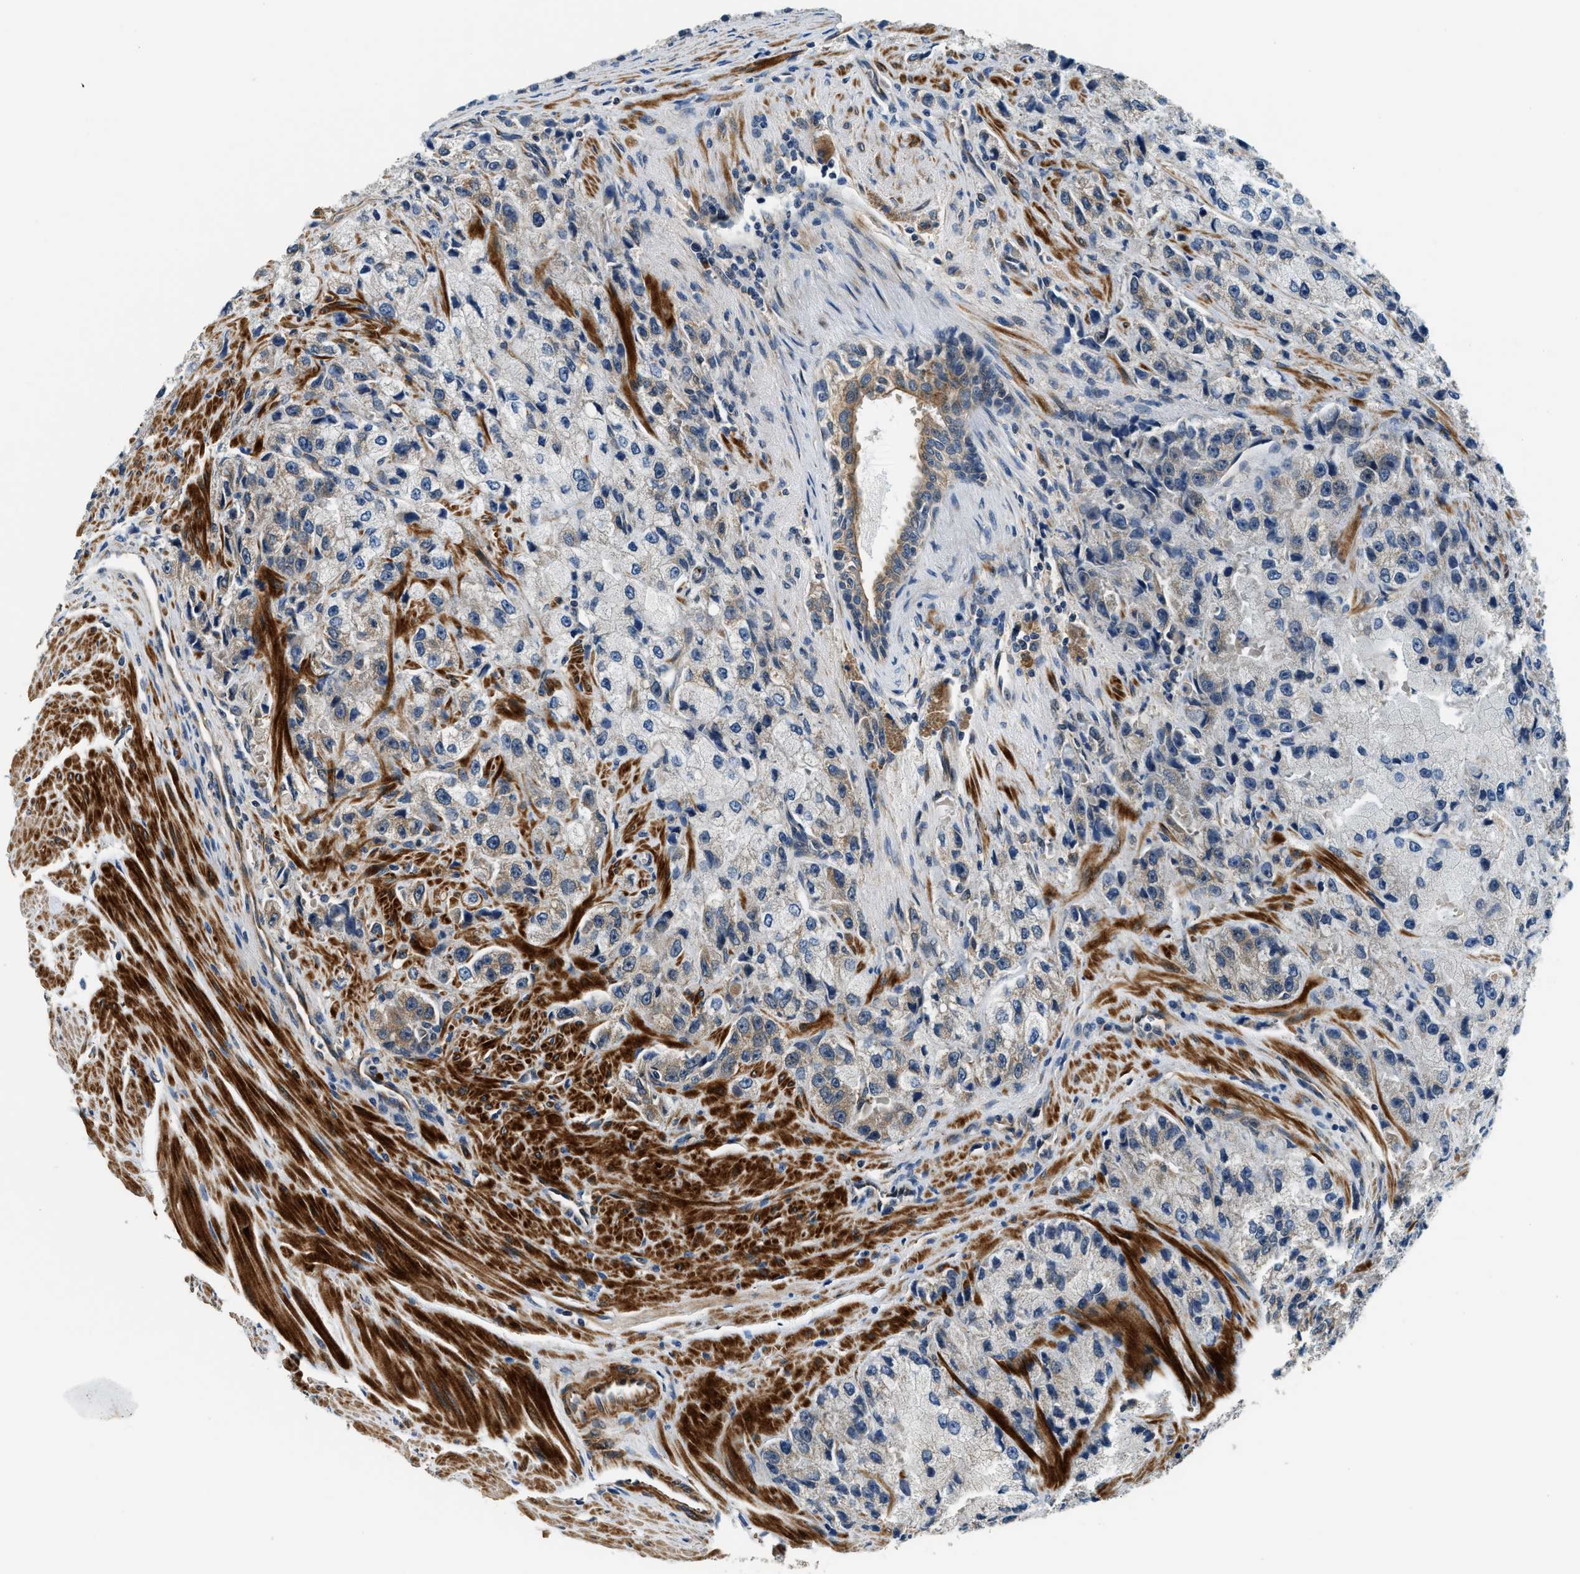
{"staining": {"intensity": "weak", "quantity": "25%-75%", "location": "cytoplasmic/membranous"}, "tissue": "prostate cancer", "cell_type": "Tumor cells", "image_type": "cancer", "snomed": [{"axis": "morphology", "description": "Adenocarcinoma, High grade"}, {"axis": "topography", "description": "Prostate"}], "caption": "Brown immunohistochemical staining in human high-grade adenocarcinoma (prostate) reveals weak cytoplasmic/membranous expression in approximately 25%-75% of tumor cells.", "gene": "ALOX12", "patient": {"sex": "male", "age": 58}}